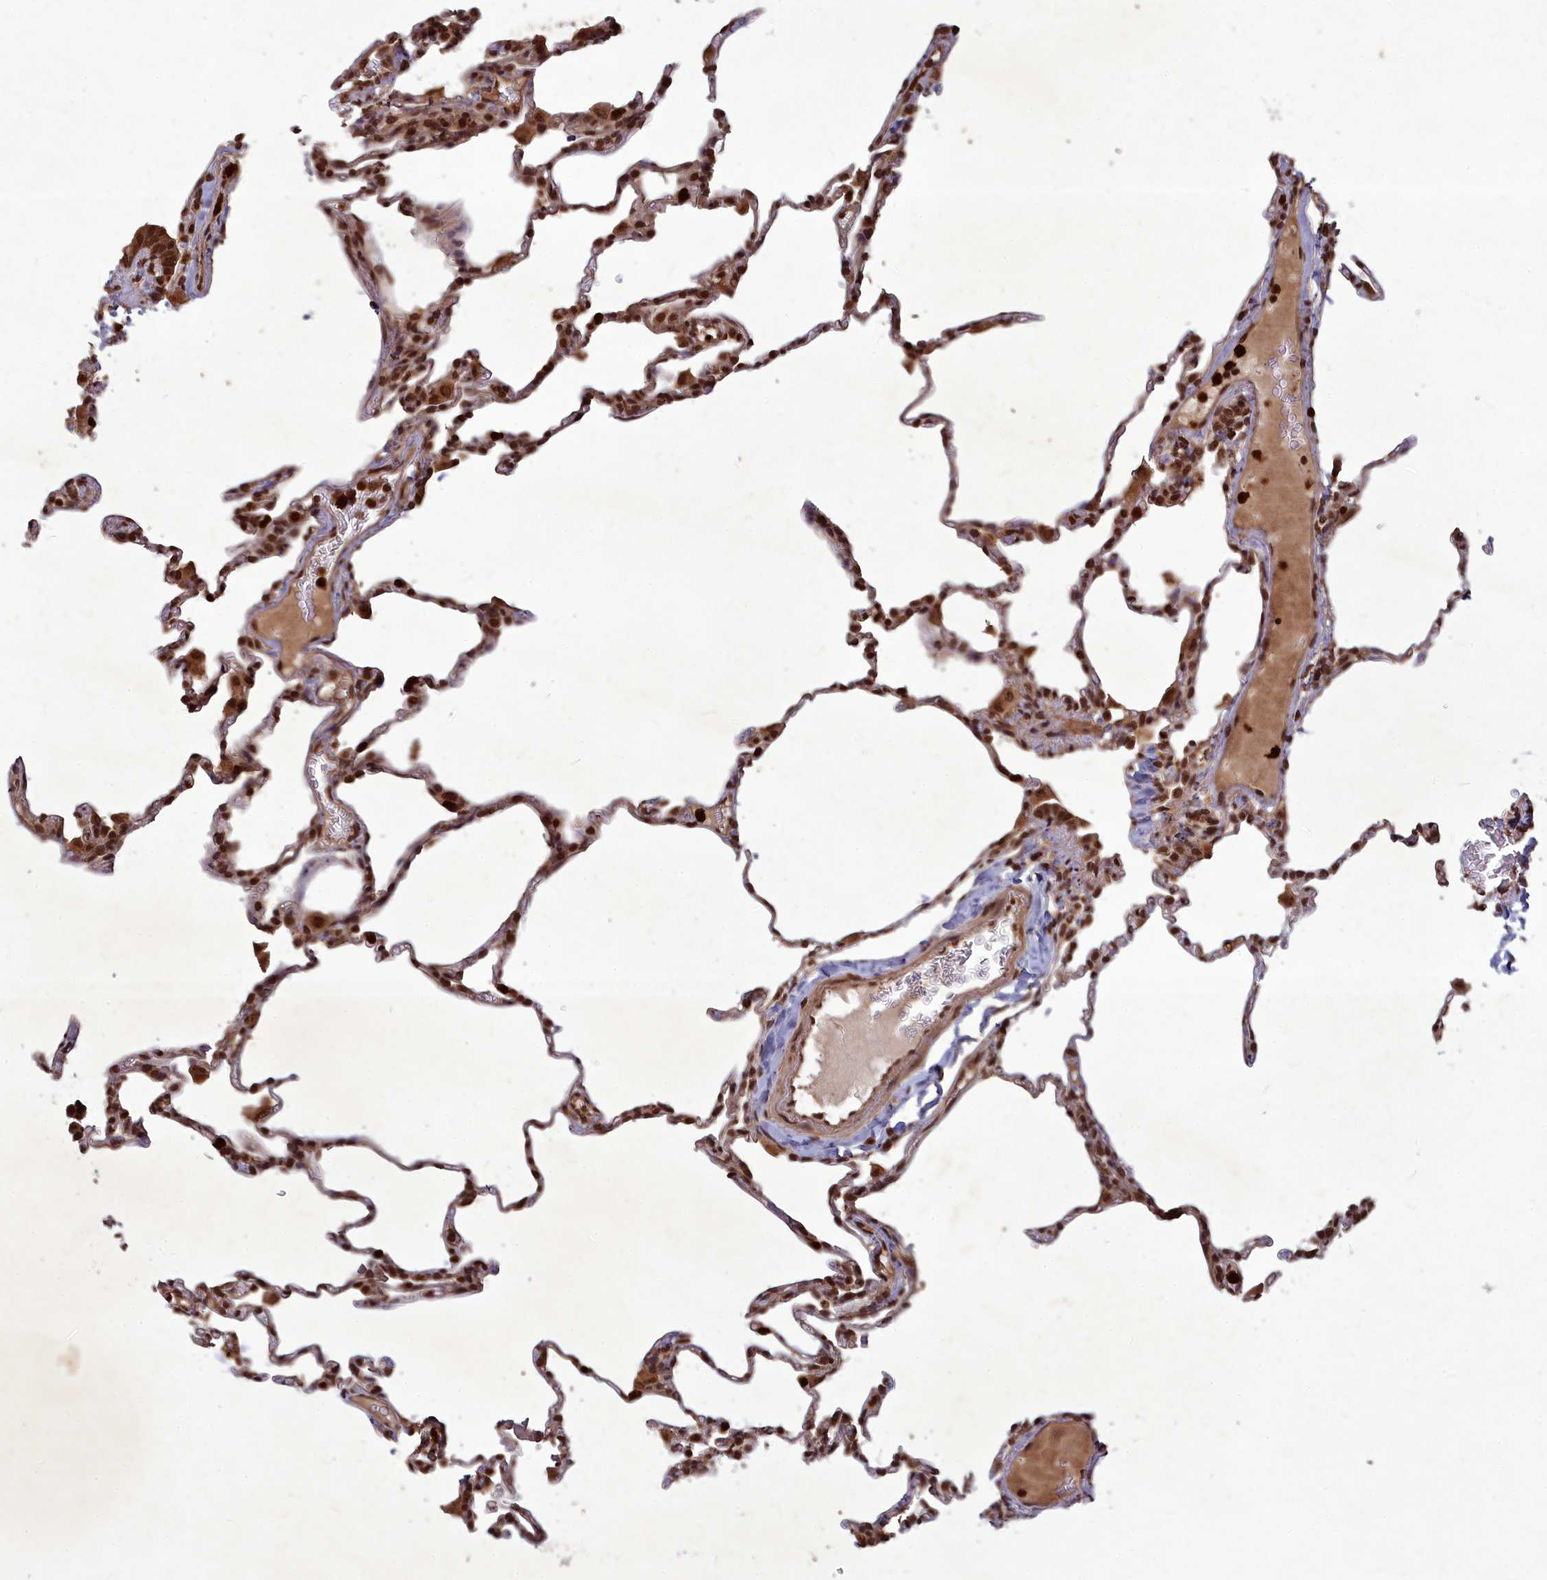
{"staining": {"intensity": "moderate", "quantity": ">75%", "location": "cytoplasmic/membranous,nuclear"}, "tissue": "lung", "cell_type": "Alveolar cells", "image_type": "normal", "snomed": [{"axis": "morphology", "description": "Normal tissue, NOS"}, {"axis": "topography", "description": "Lung"}], "caption": "Brown immunohistochemical staining in benign human lung displays moderate cytoplasmic/membranous,nuclear positivity in approximately >75% of alveolar cells. The staining was performed using DAB to visualize the protein expression in brown, while the nuclei were stained in blue with hematoxylin (Magnification: 20x).", "gene": "SRMS", "patient": {"sex": "male", "age": 20}}